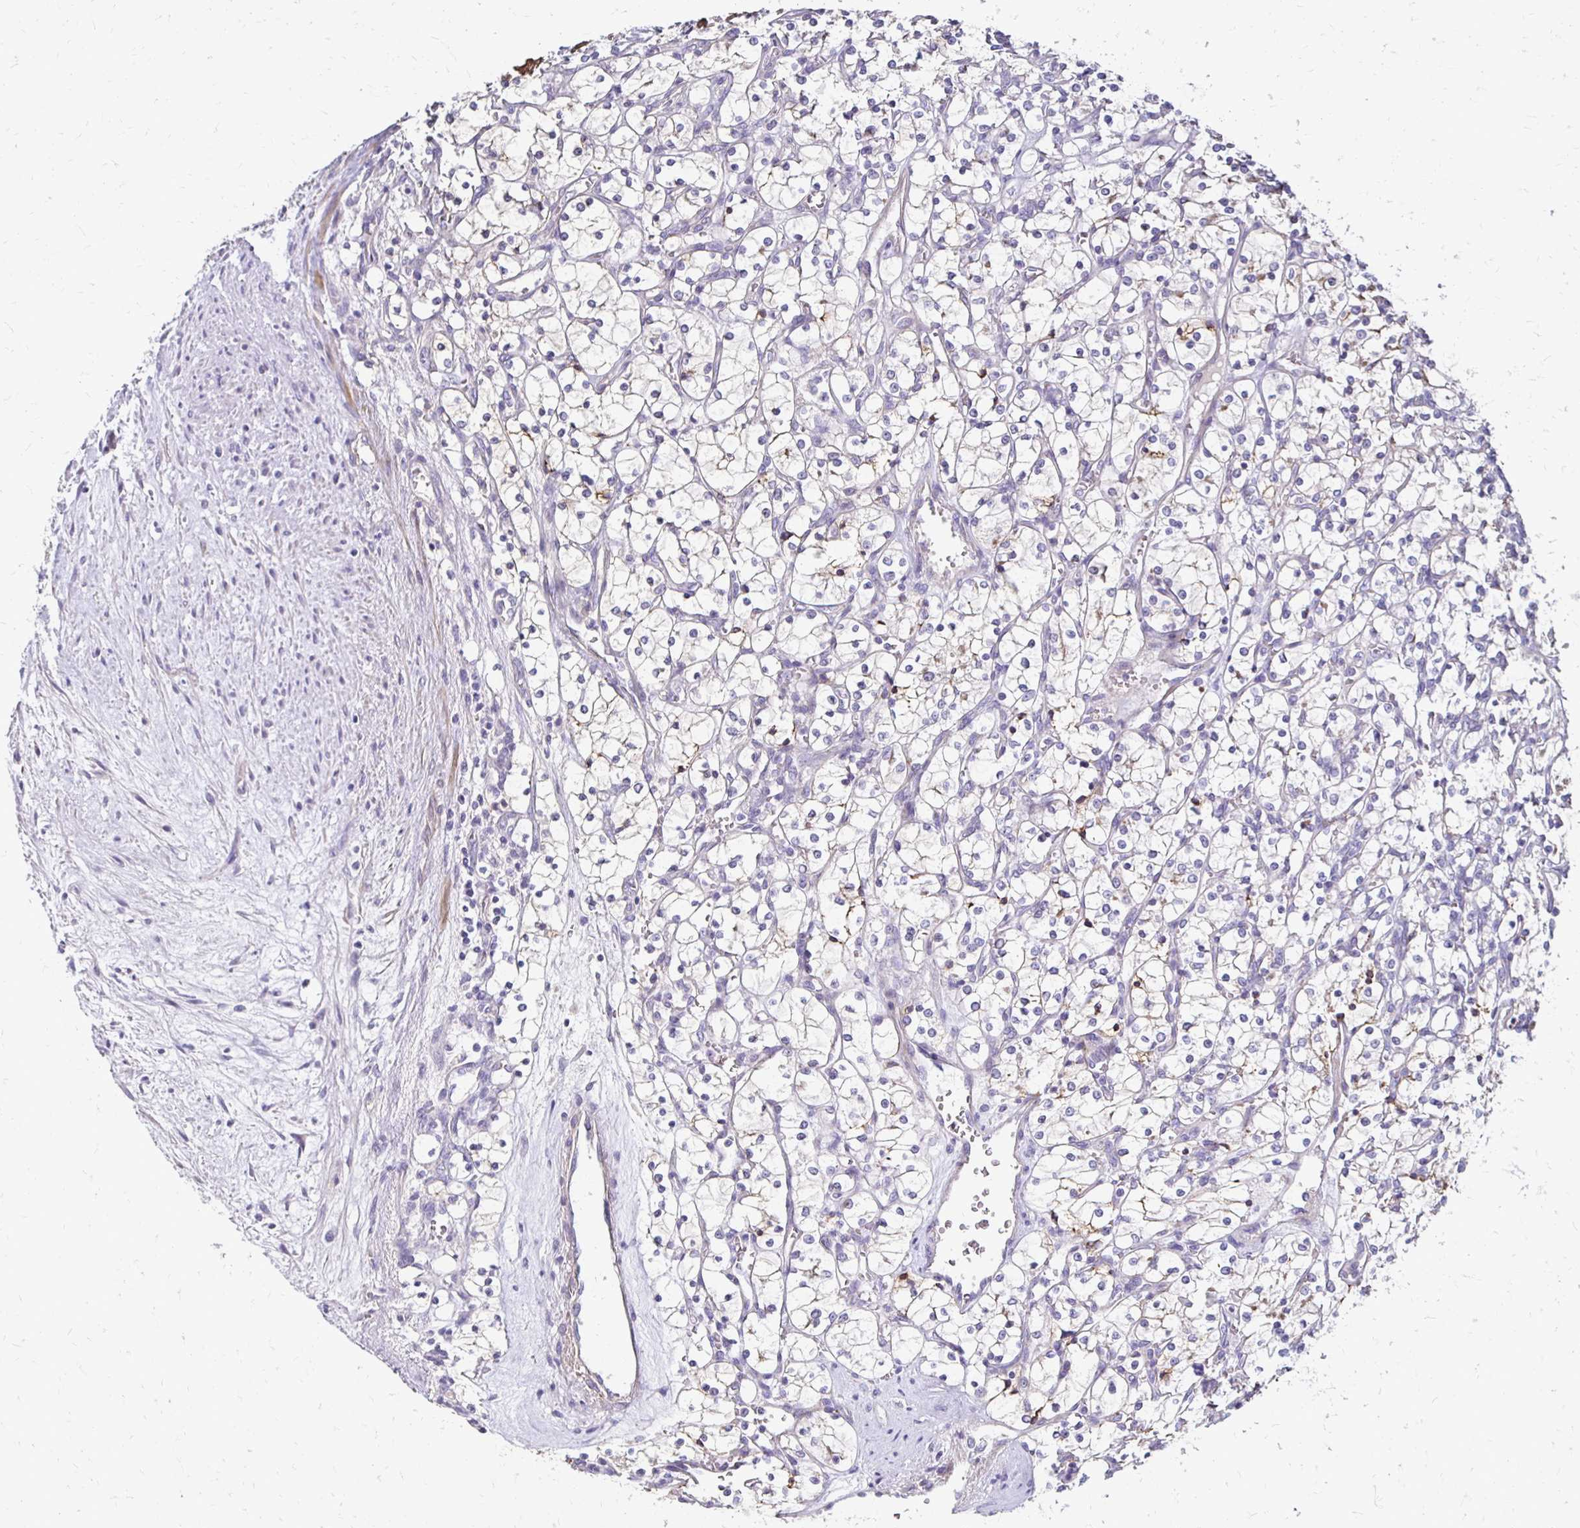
{"staining": {"intensity": "negative", "quantity": "none", "location": "none"}, "tissue": "renal cancer", "cell_type": "Tumor cells", "image_type": "cancer", "snomed": [{"axis": "morphology", "description": "Adenocarcinoma, NOS"}, {"axis": "topography", "description": "Kidney"}], "caption": "Immunohistochemistry histopathology image of neoplastic tissue: adenocarcinoma (renal) stained with DAB (3,3'-diaminobenzidine) demonstrates no significant protein expression in tumor cells.", "gene": "AKAP6", "patient": {"sex": "female", "age": 69}}